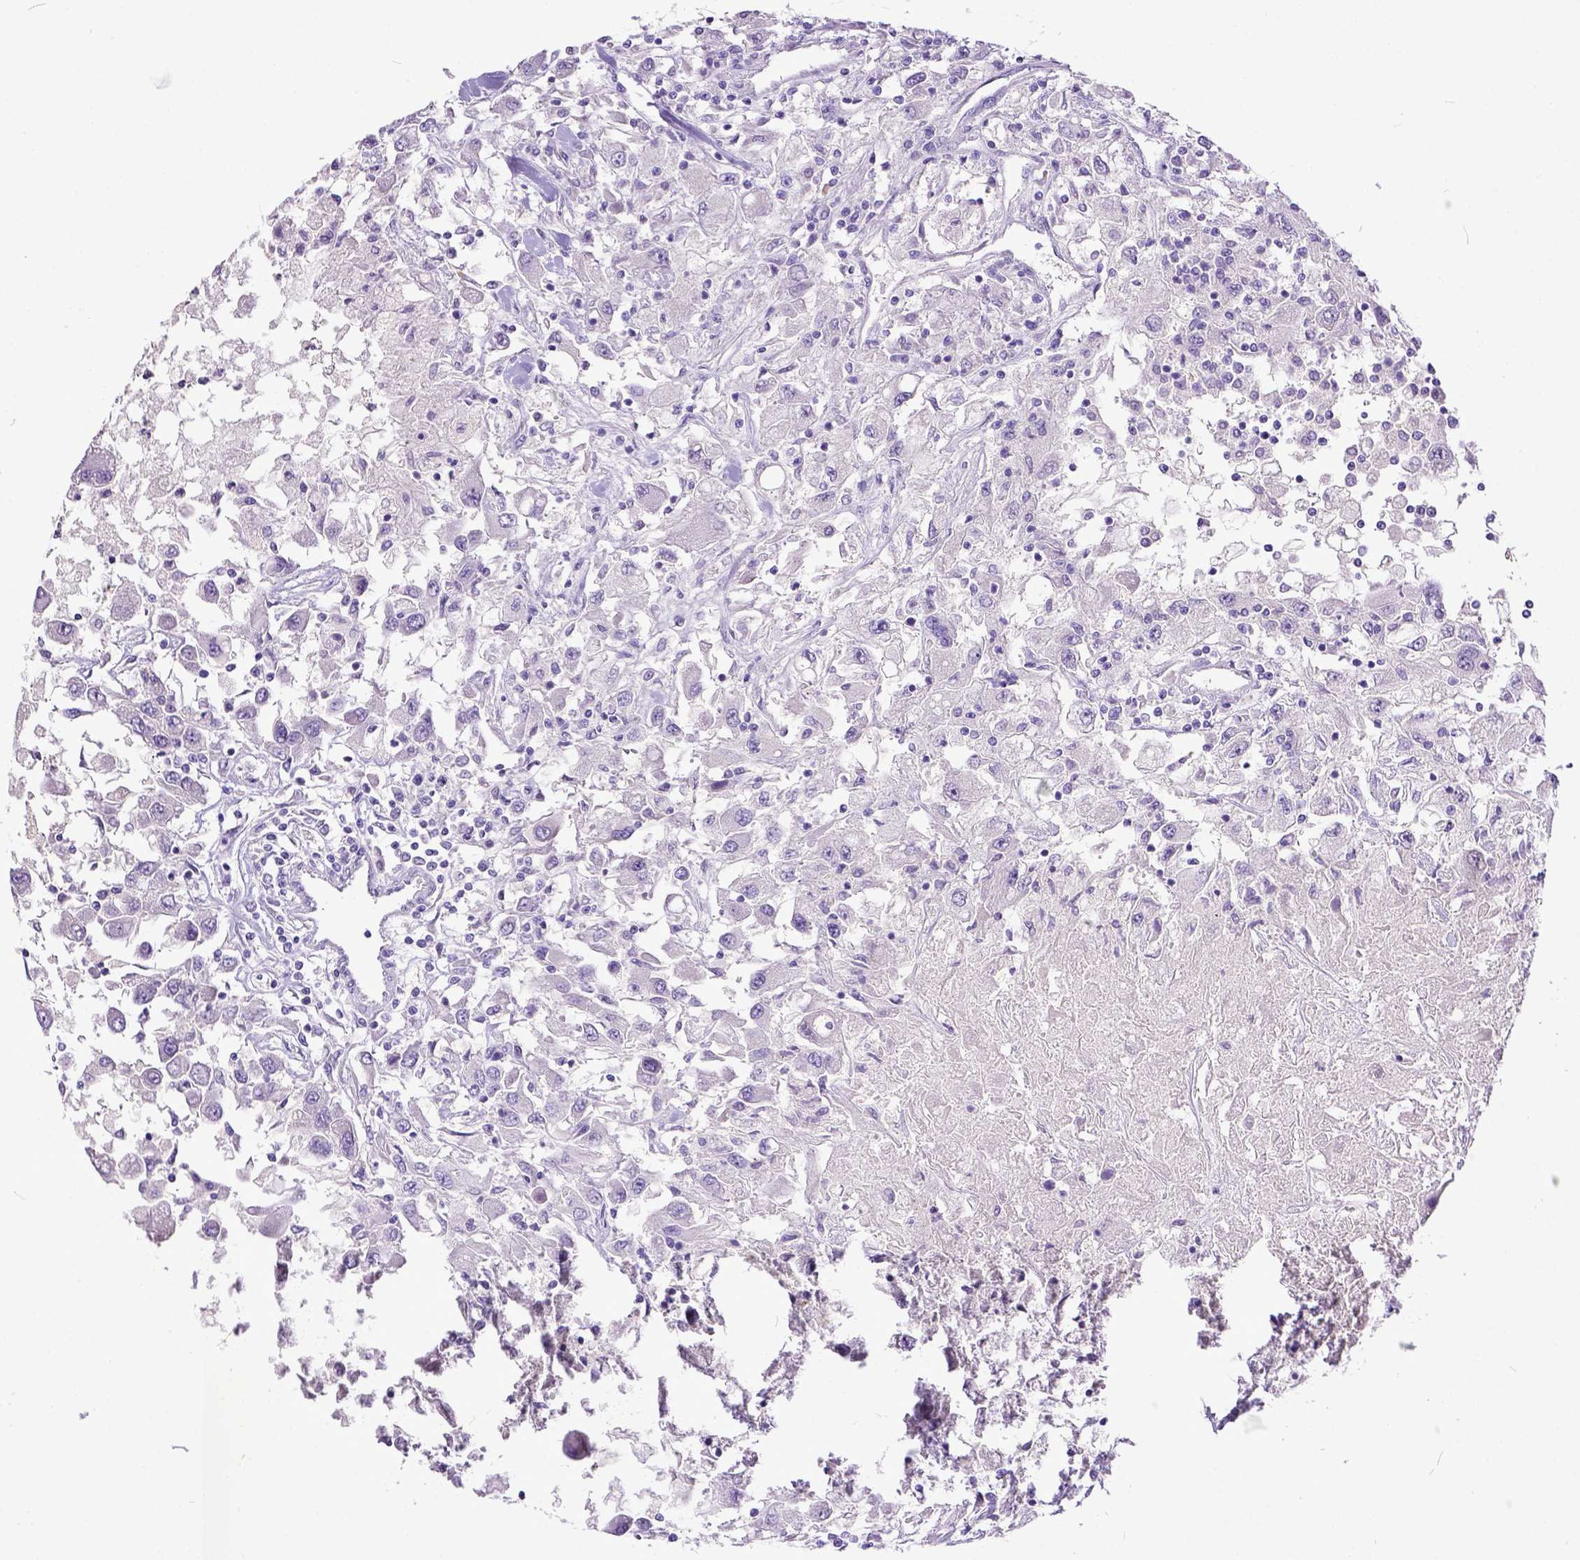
{"staining": {"intensity": "negative", "quantity": "none", "location": "none"}, "tissue": "renal cancer", "cell_type": "Tumor cells", "image_type": "cancer", "snomed": [{"axis": "morphology", "description": "Adenocarcinoma, NOS"}, {"axis": "topography", "description": "Kidney"}], "caption": "DAB immunohistochemical staining of human renal cancer (adenocarcinoma) reveals no significant staining in tumor cells. Nuclei are stained in blue.", "gene": "KIT", "patient": {"sex": "female", "age": 67}}